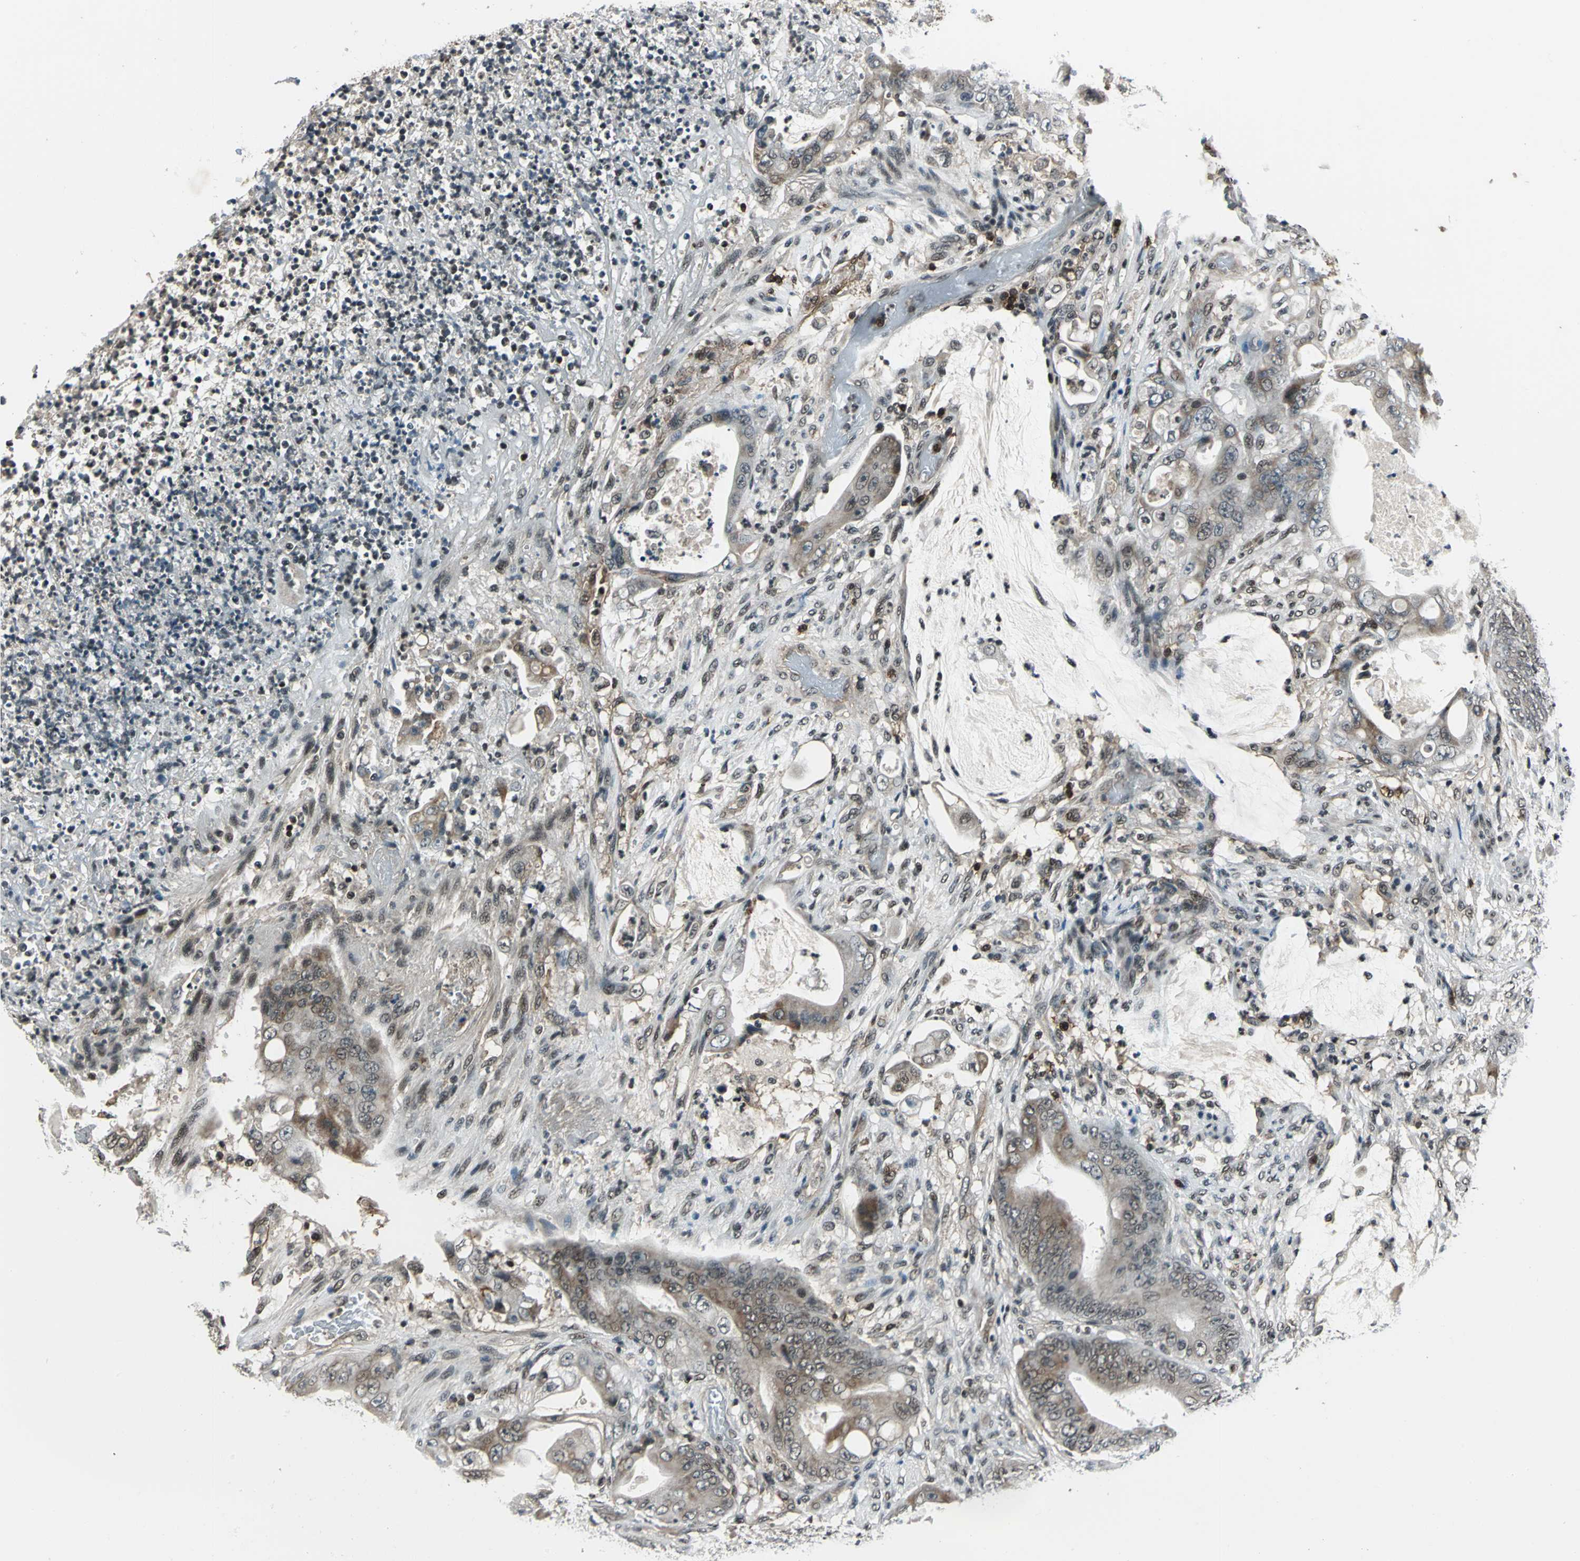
{"staining": {"intensity": "weak", "quantity": "<25%", "location": "cytoplasmic/membranous"}, "tissue": "stomach cancer", "cell_type": "Tumor cells", "image_type": "cancer", "snomed": [{"axis": "morphology", "description": "Adenocarcinoma, NOS"}, {"axis": "topography", "description": "Stomach"}], "caption": "There is no significant expression in tumor cells of stomach adenocarcinoma.", "gene": "NR2C2", "patient": {"sex": "female", "age": 73}}